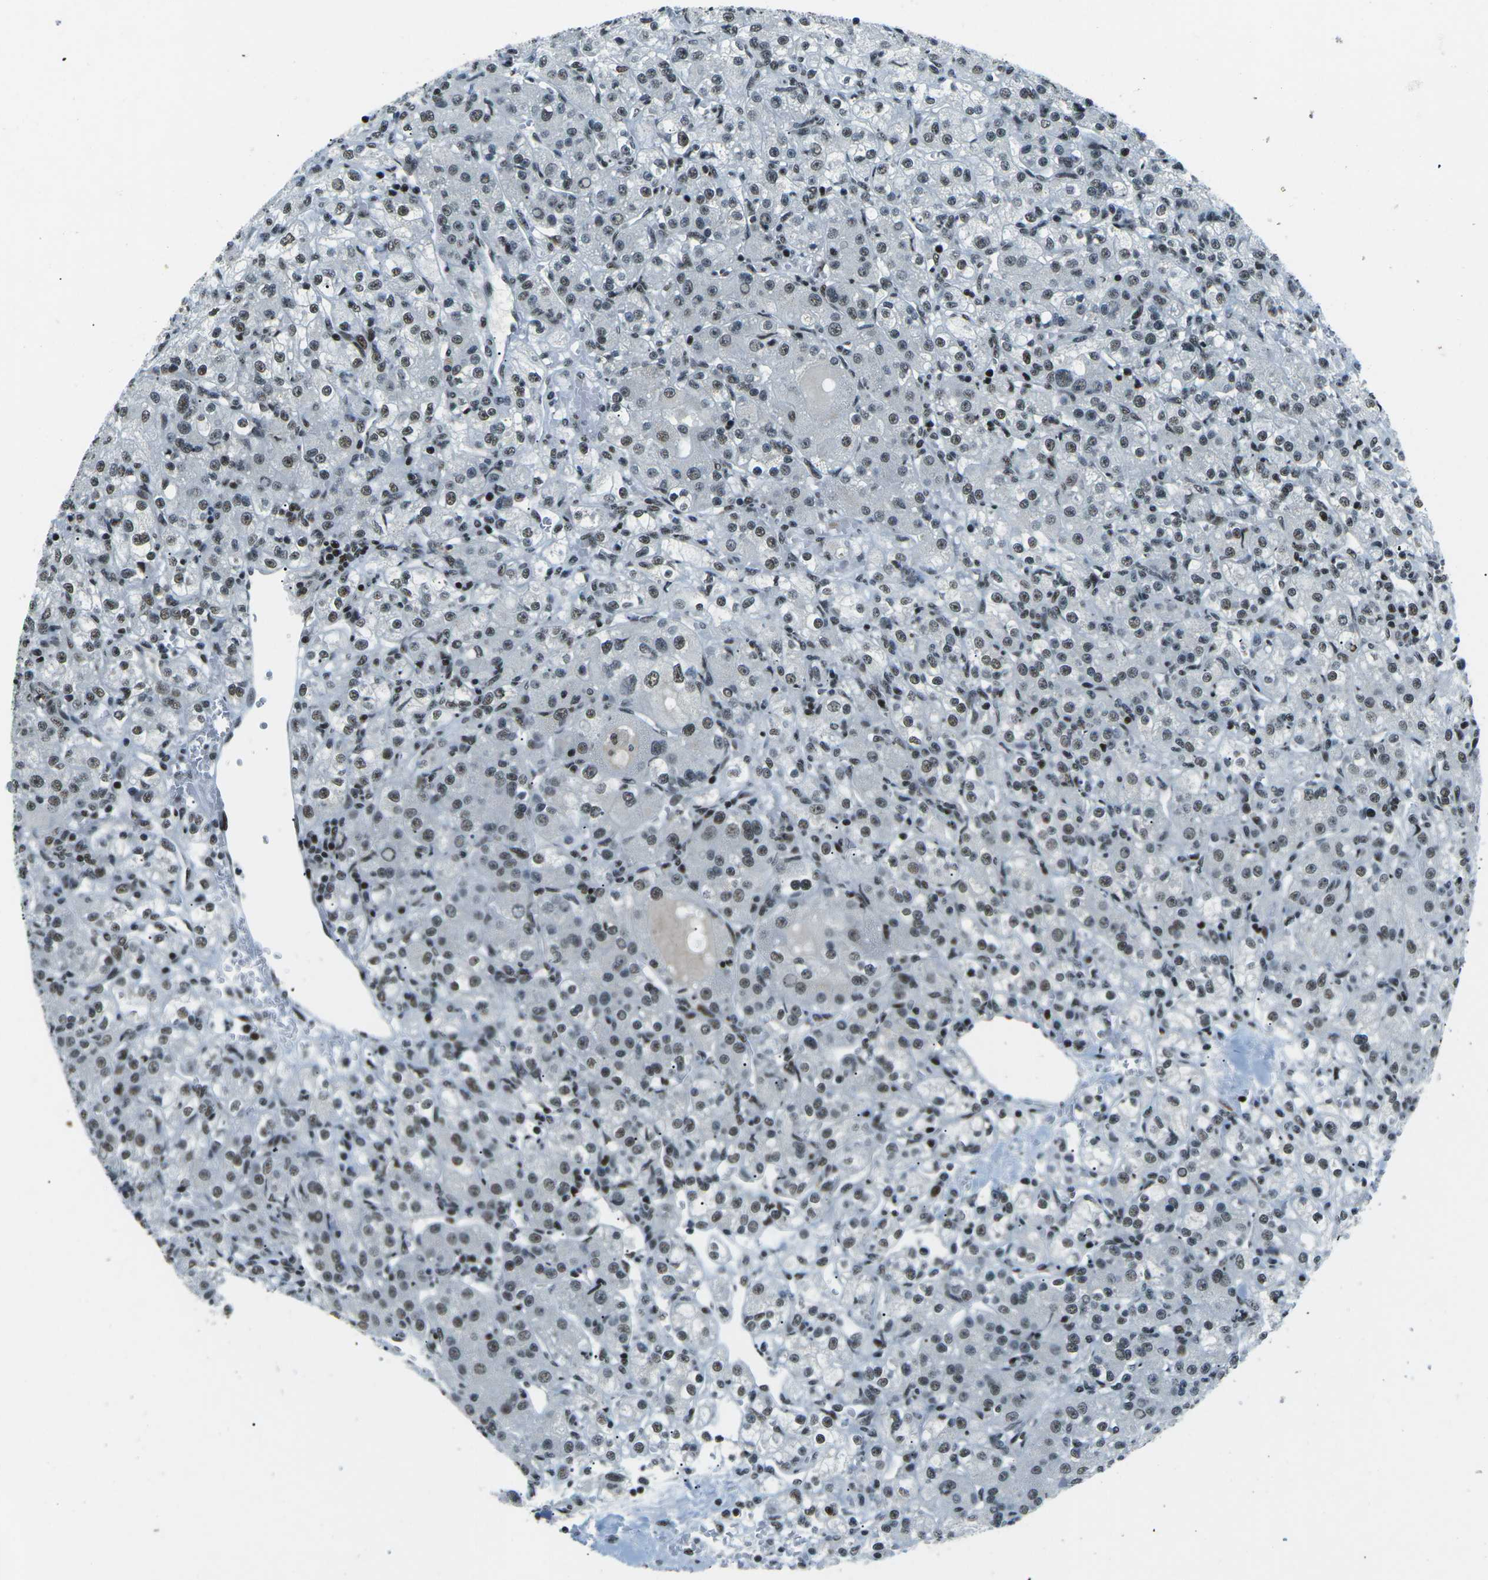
{"staining": {"intensity": "moderate", "quantity": ">75%", "location": "nuclear"}, "tissue": "renal cancer", "cell_type": "Tumor cells", "image_type": "cancer", "snomed": [{"axis": "morphology", "description": "Normal tissue, NOS"}, {"axis": "morphology", "description": "Adenocarcinoma, NOS"}, {"axis": "topography", "description": "Kidney"}], "caption": "DAB immunohistochemical staining of human adenocarcinoma (renal) exhibits moderate nuclear protein expression in approximately >75% of tumor cells.", "gene": "RBL2", "patient": {"sex": "male", "age": 61}}